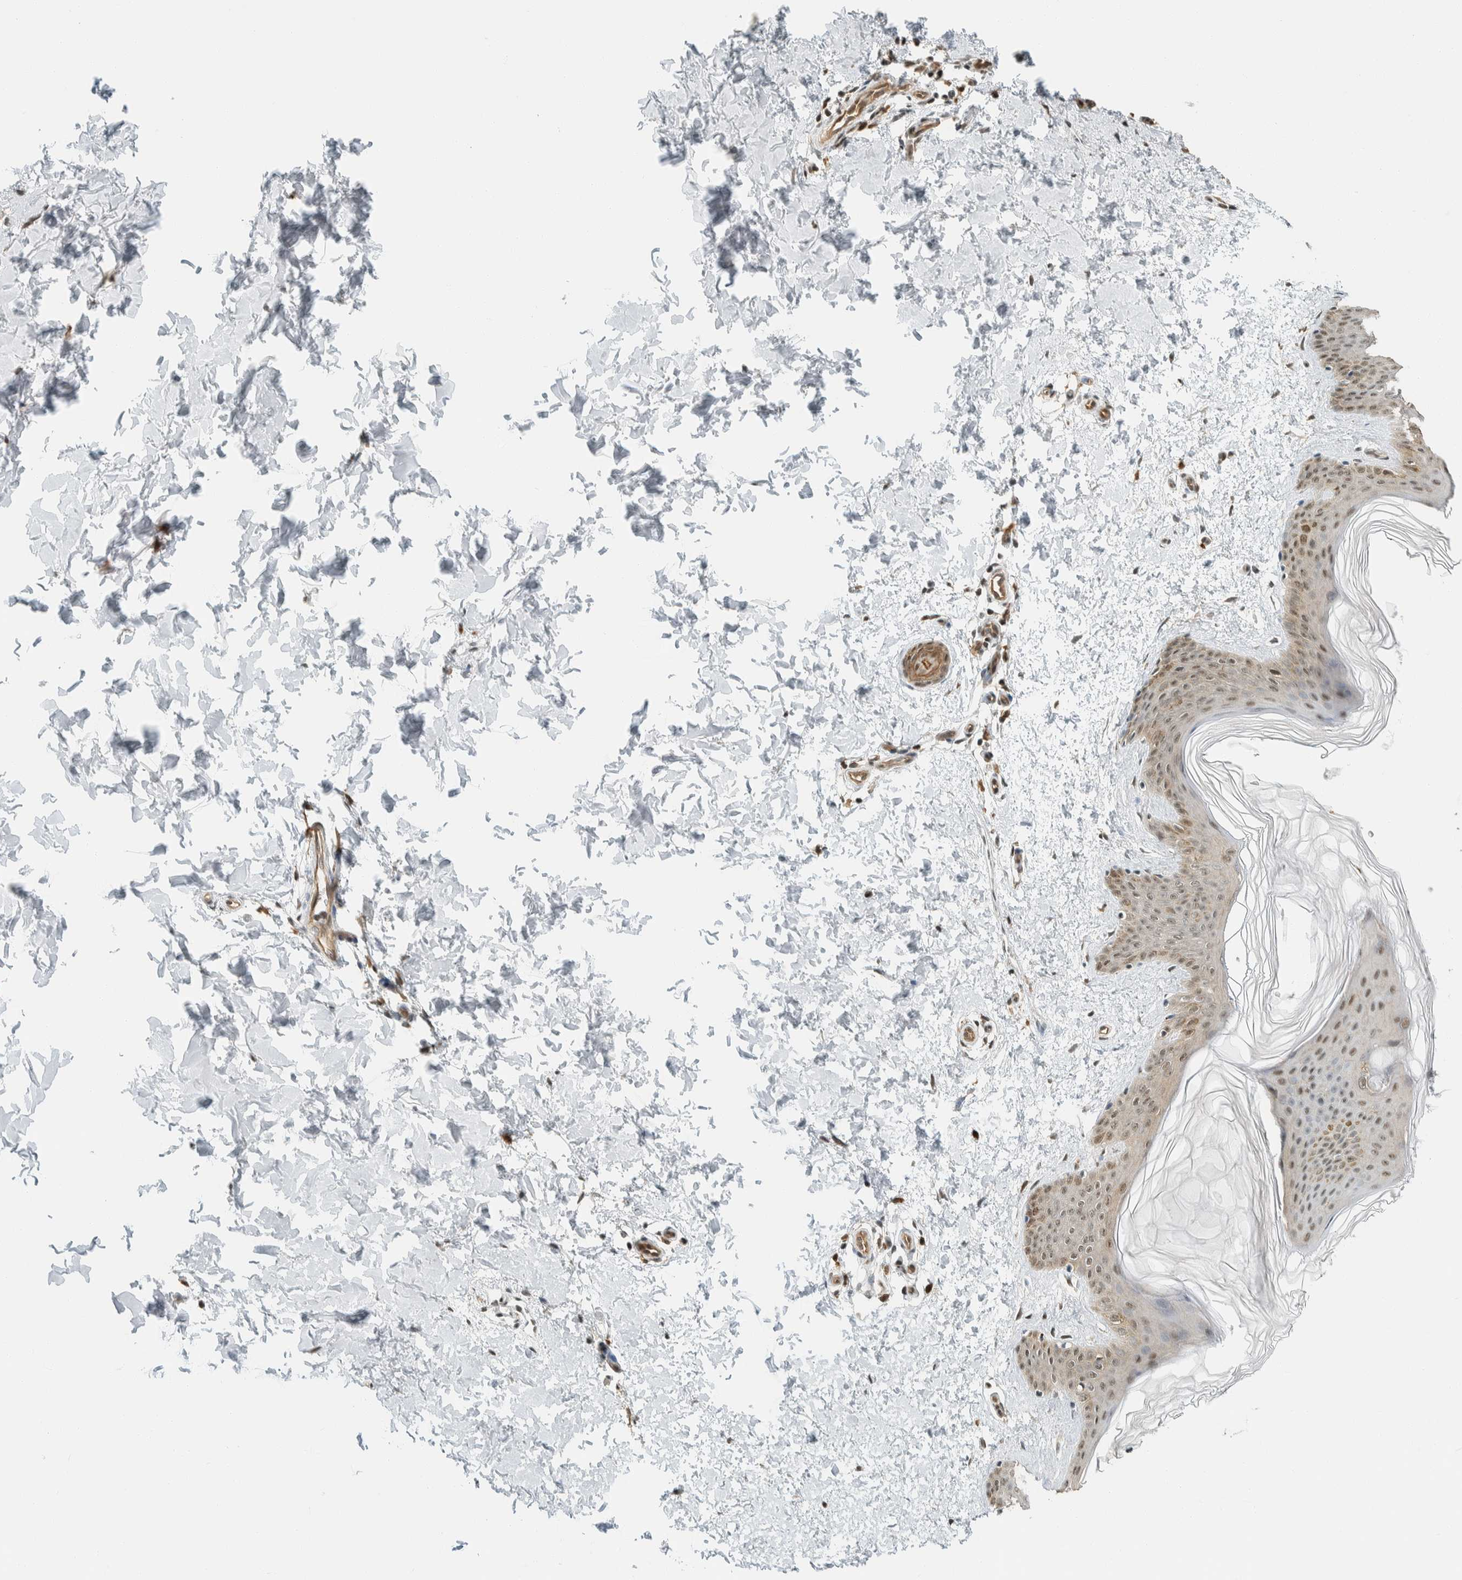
{"staining": {"intensity": "weak", "quantity": ">75%", "location": "cytoplasmic/membranous"}, "tissue": "skin", "cell_type": "Fibroblasts", "image_type": "normal", "snomed": [{"axis": "morphology", "description": "Normal tissue, NOS"}, {"axis": "morphology", "description": "Neoplasm, benign, NOS"}, {"axis": "topography", "description": "Skin"}, {"axis": "topography", "description": "Soft tissue"}], "caption": "A photomicrograph of human skin stained for a protein demonstrates weak cytoplasmic/membranous brown staining in fibroblasts. Ihc stains the protein of interest in brown and the nuclei are stained blue.", "gene": "NIBAN2", "patient": {"sex": "male", "age": 26}}